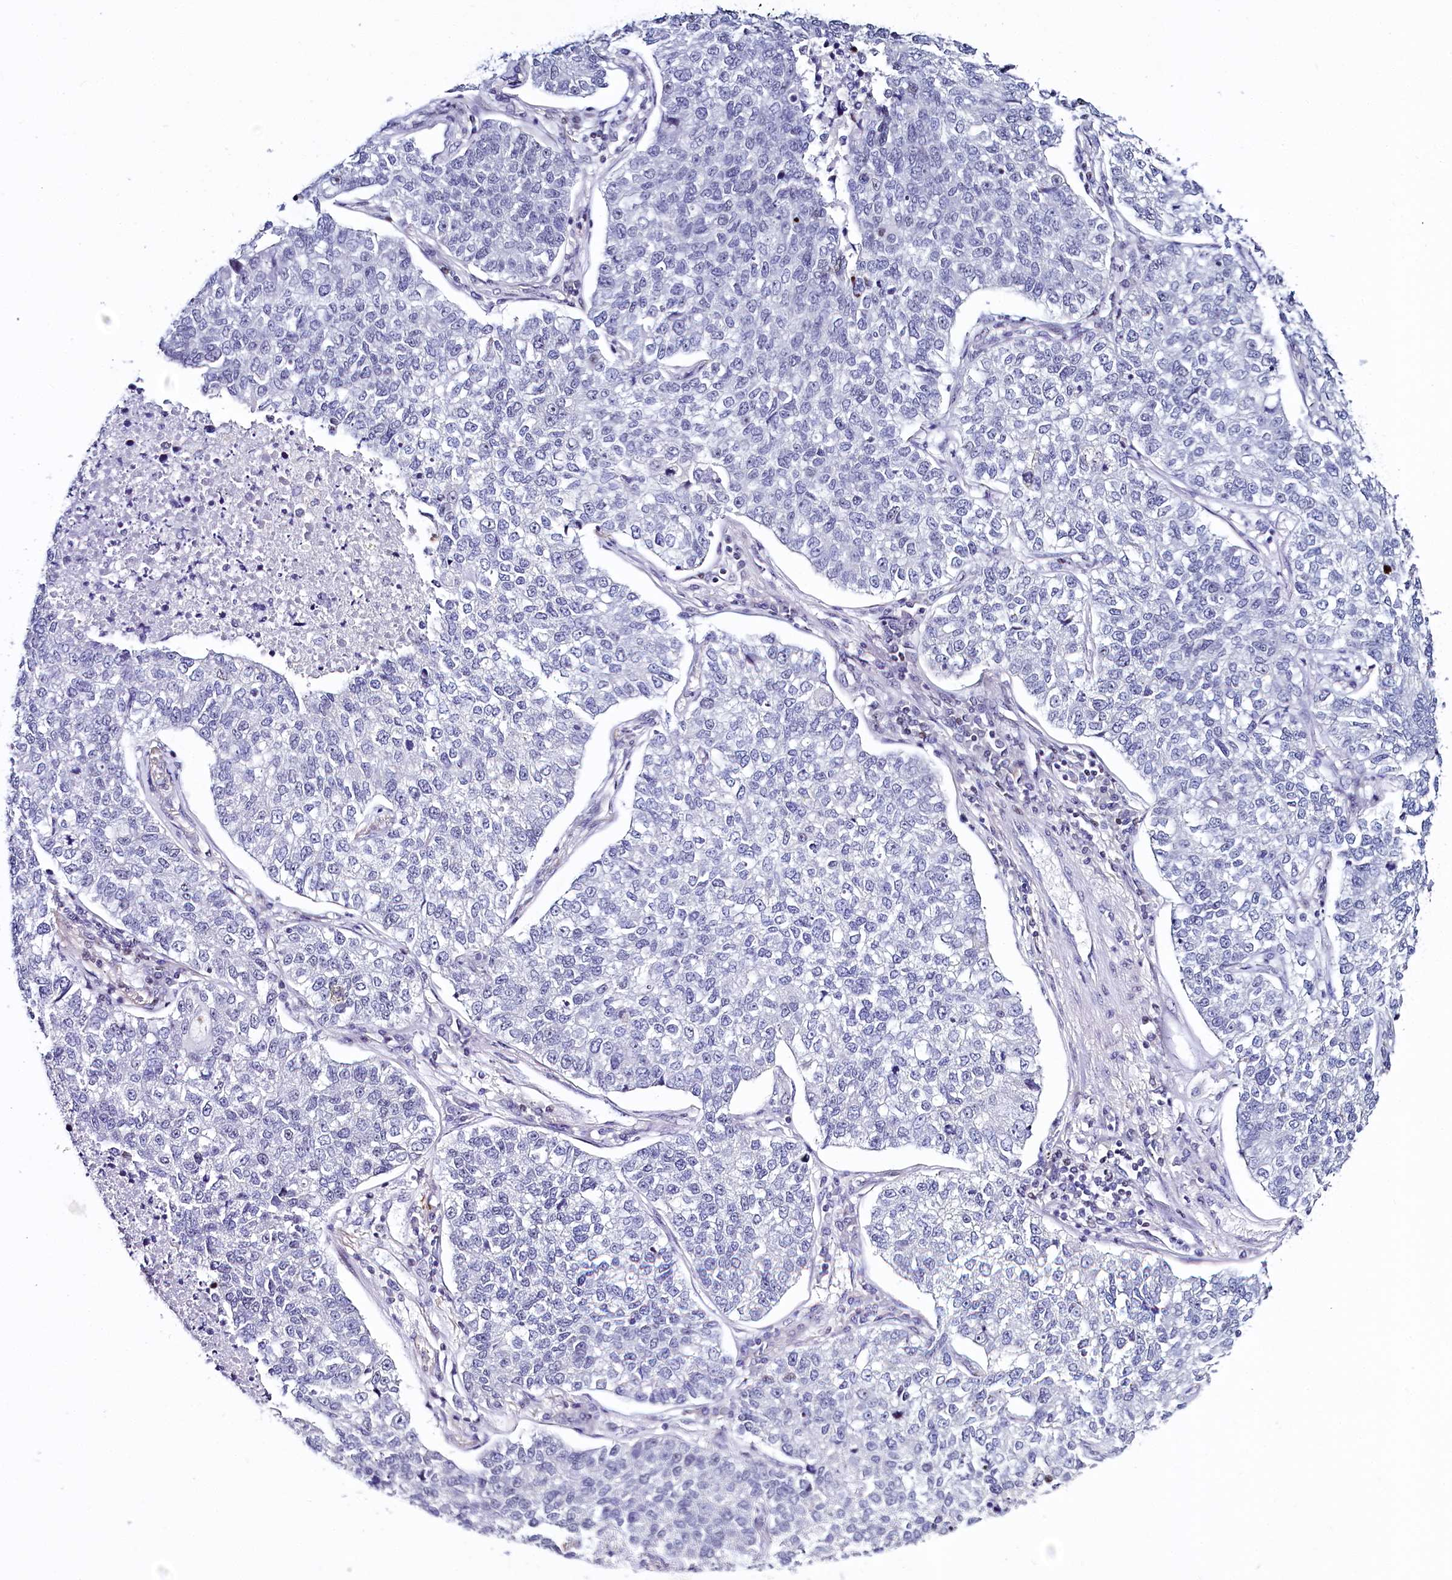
{"staining": {"intensity": "negative", "quantity": "none", "location": "none"}, "tissue": "lung cancer", "cell_type": "Tumor cells", "image_type": "cancer", "snomed": [{"axis": "morphology", "description": "Adenocarcinoma, NOS"}, {"axis": "topography", "description": "Lung"}], "caption": "Tumor cells show no significant expression in lung cancer.", "gene": "TCOF1", "patient": {"sex": "male", "age": 49}}